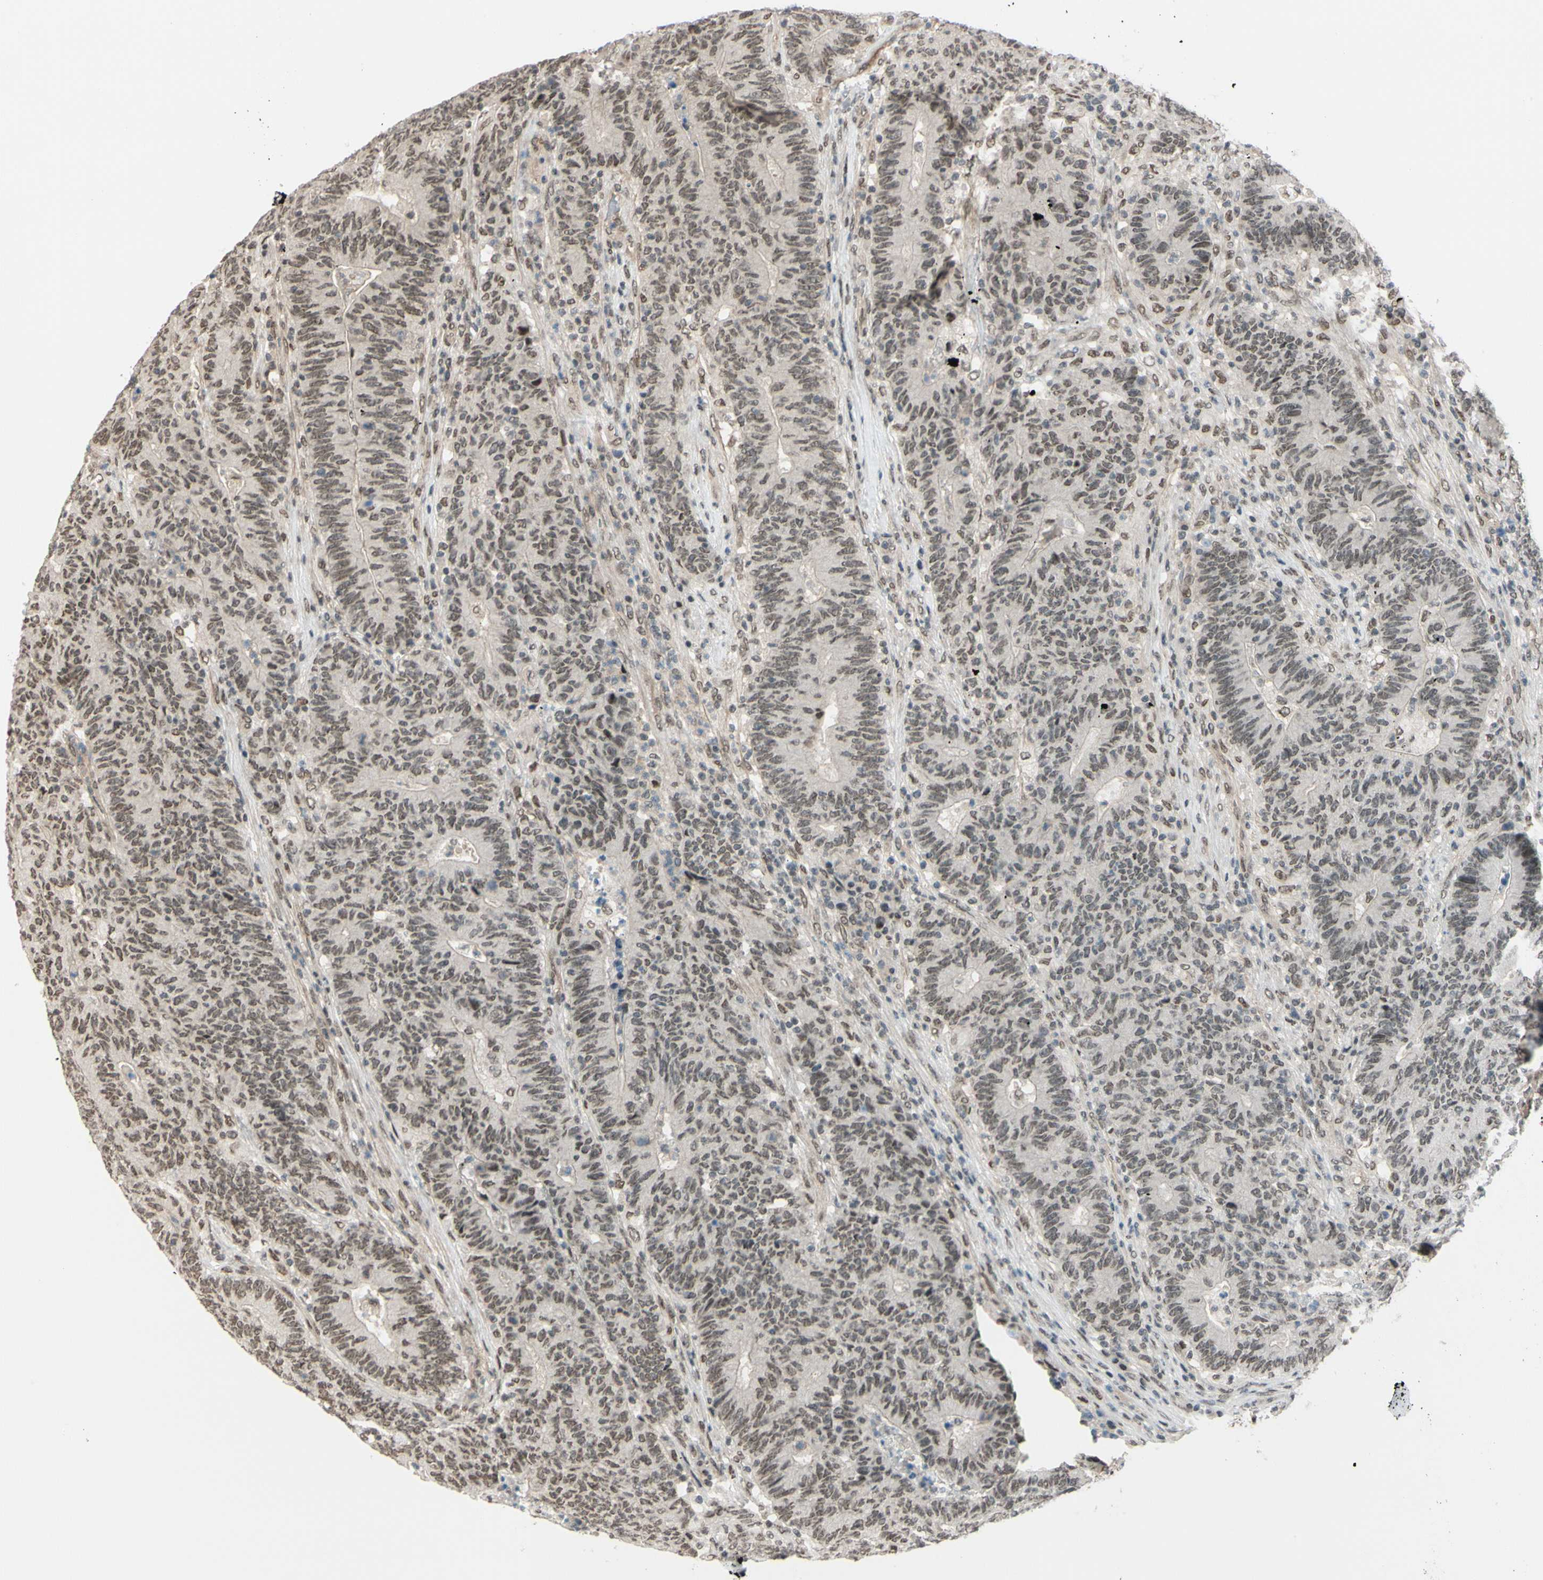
{"staining": {"intensity": "weak", "quantity": "25%-75%", "location": "nuclear"}, "tissue": "colorectal cancer", "cell_type": "Tumor cells", "image_type": "cancer", "snomed": [{"axis": "morphology", "description": "Normal tissue, NOS"}, {"axis": "morphology", "description": "Adenocarcinoma, NOS"}, {"axis": "topography", "description": "Colon"}], "caption": "A high-resolution photomicrograph shows immunohistochemistry staining of adenocarcinoma (colorectal), which demonstrates weak nuclear staining in approximately 25%-75% of tumor cells.", "gene": "SUFU", "patient": {"sex": "female", "age": 75}}